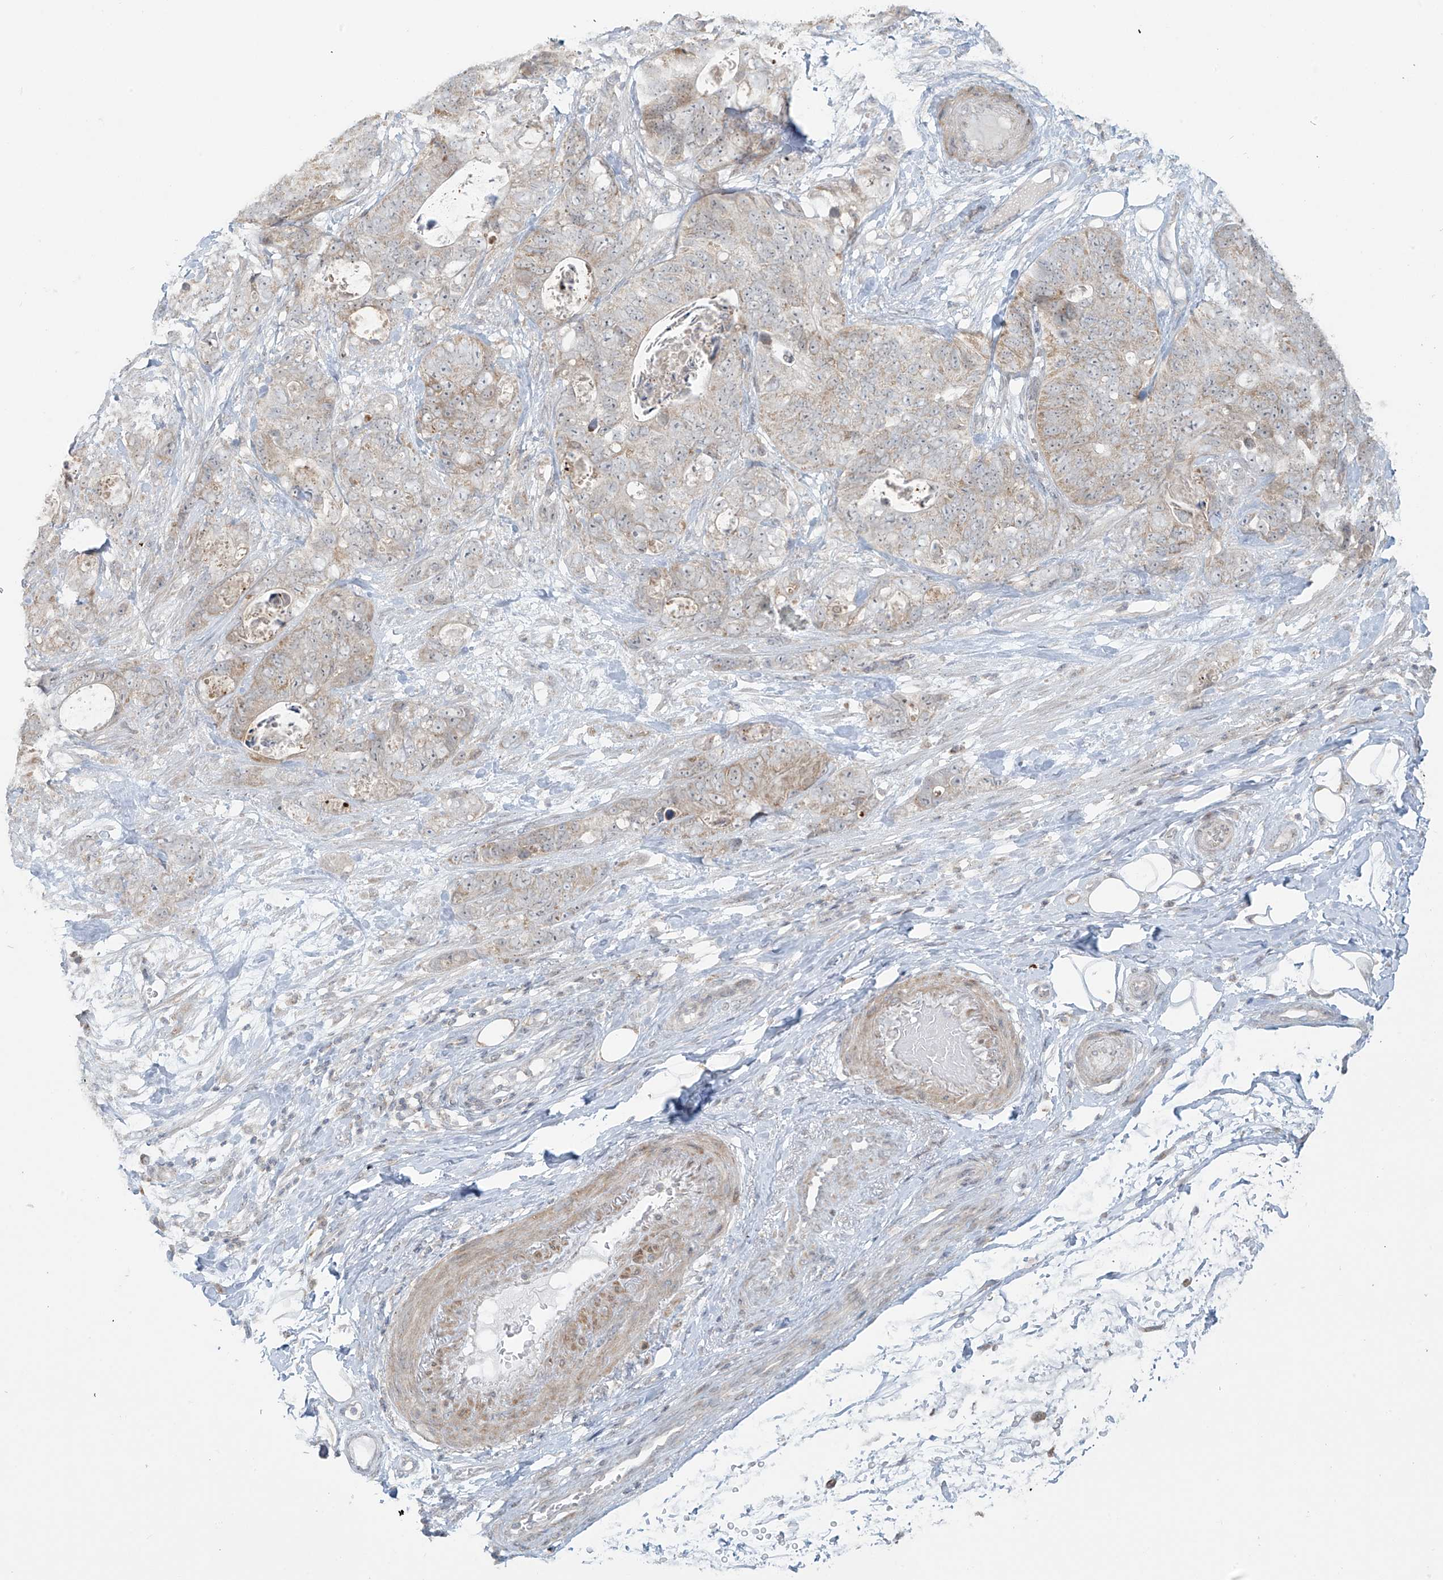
{"staining": {"intensity": "negative", "quantity": "none", "location": "none"}, "tissue": "stomach cancer", "cell_type": "Tumor cells", "image_type": "cancer", "snomed": [{"axis": "morphology", "description": "Normal tissue, NOS"}, {"axis": "morphology", "description": "Adenocarcinoma, NOS"}, {"axis": "topography", "description": "Stomach"}], "caption": "Immunohistochemistry (IHC) photomicrograph of human adenocarcinoma (stomach) stained for a protein (brown), which reveals no positivity in tumor cells.", "gene": "HDDC2", "patient": {"sex": "female", "age": 89}}